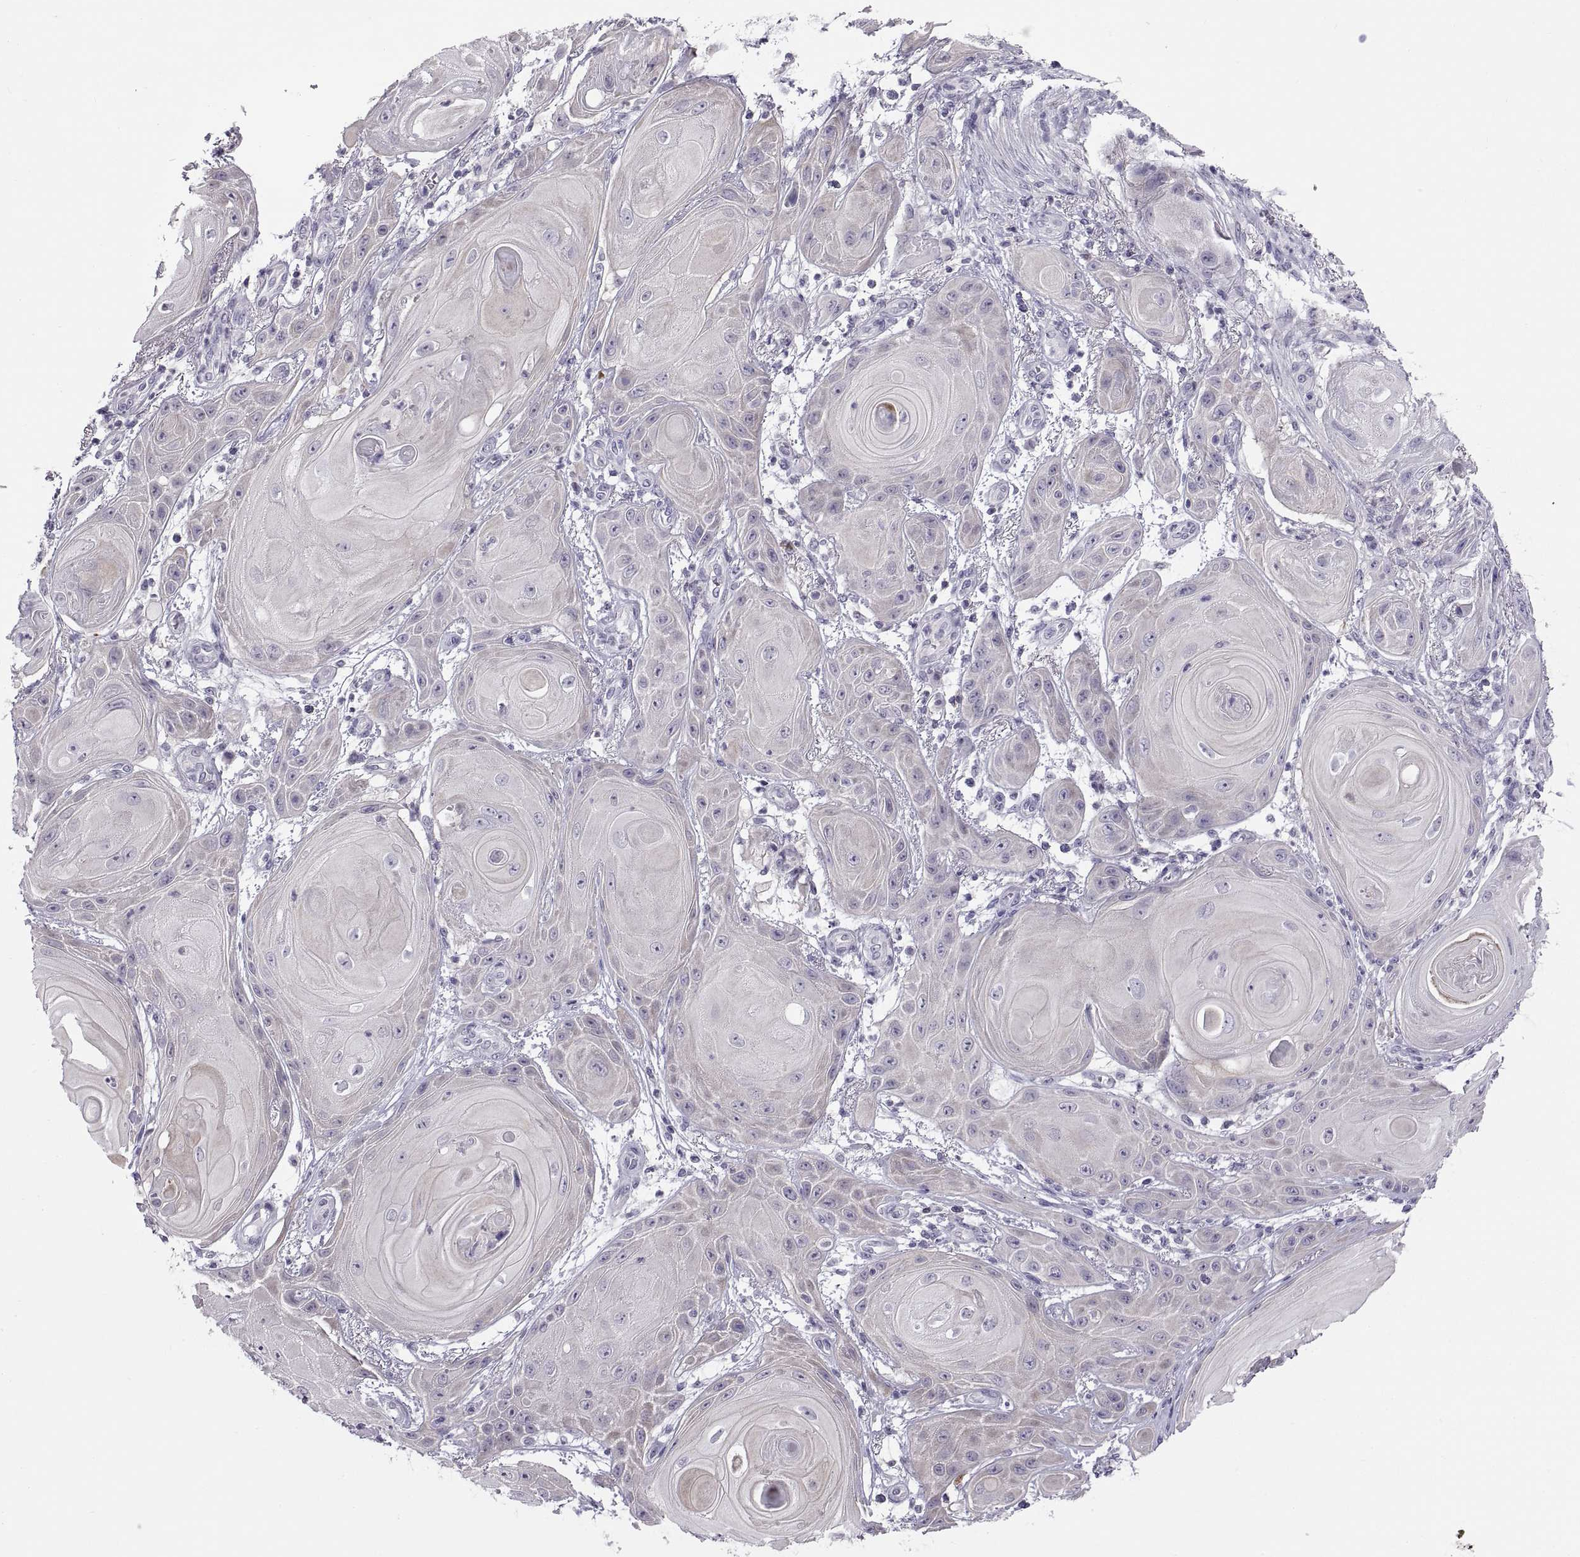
{"staining": {"intensity": "weak", "quantity": "<25%", "location": "cytoplasmic/membranous"}, "tissue": "skin cancer", "cell_type": "Tumor cells", "image_type": "cancer", "snomed": [{"axis": "morphology", "description": "Squamous cell carcinoma, NOS"}, {"axis": "topography", "description": "Skin"}], "caption": "Tumor cells are negative for brown protein staining in skin cancer (squamous cell carcinoma).", "gene": "TTC21A", "patient": {"sex": "male", "age": 62}}